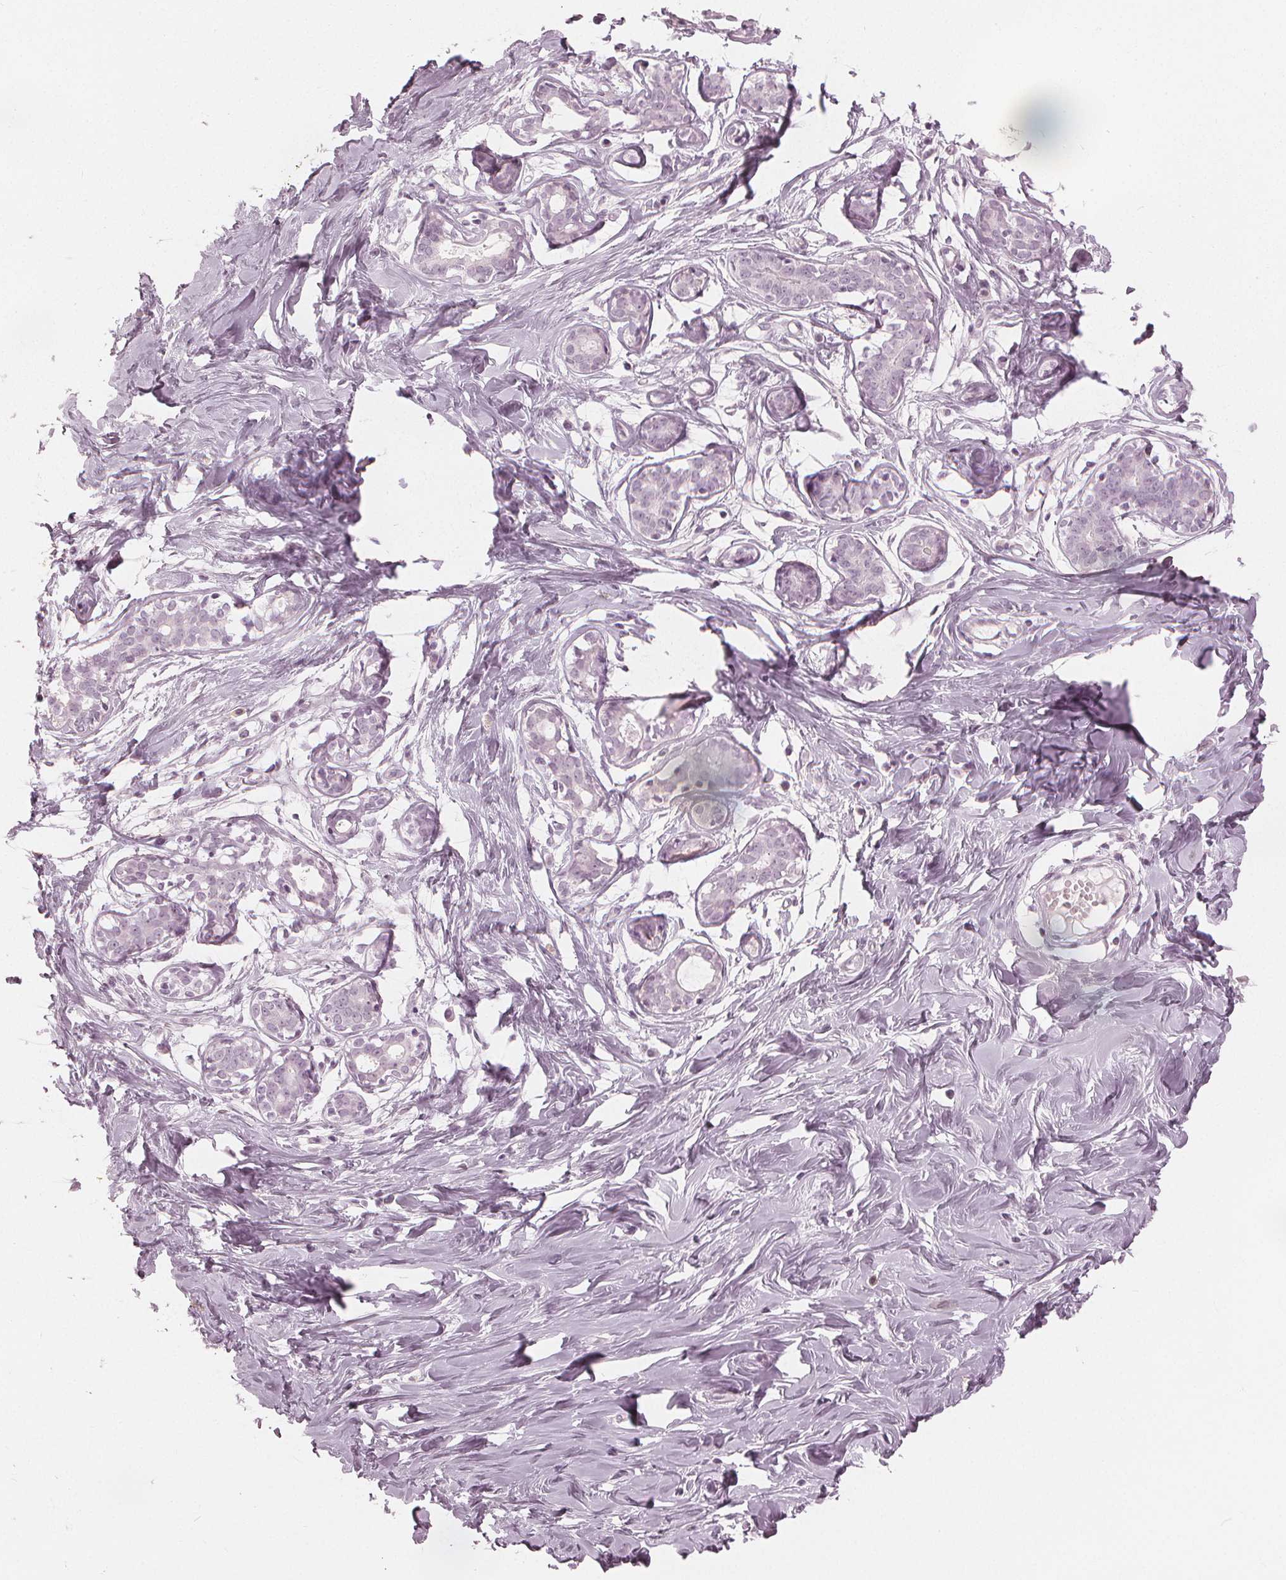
{"staining": {"intensity": "negative", "quantity": "none", "location": "none"}, "tissue": "breast", "cell_type": "Adipocytes", "image_type": "normal", "snomed": [{"axis": "morphology", "description": "Normal tissue, NOS"}, {"axis": "topography", "description": "Breast"}], "caption": "Immunohistochemistry micrograph of normal breast: human breast stained with DAB displays no significant protein positivity in adipocytes. The staining is performed using DAB brown chromogen with nuclei counter-stained in using hematoxylin.", "gene": "PAEP", "patient": {"sex": "female", "age": 27}}